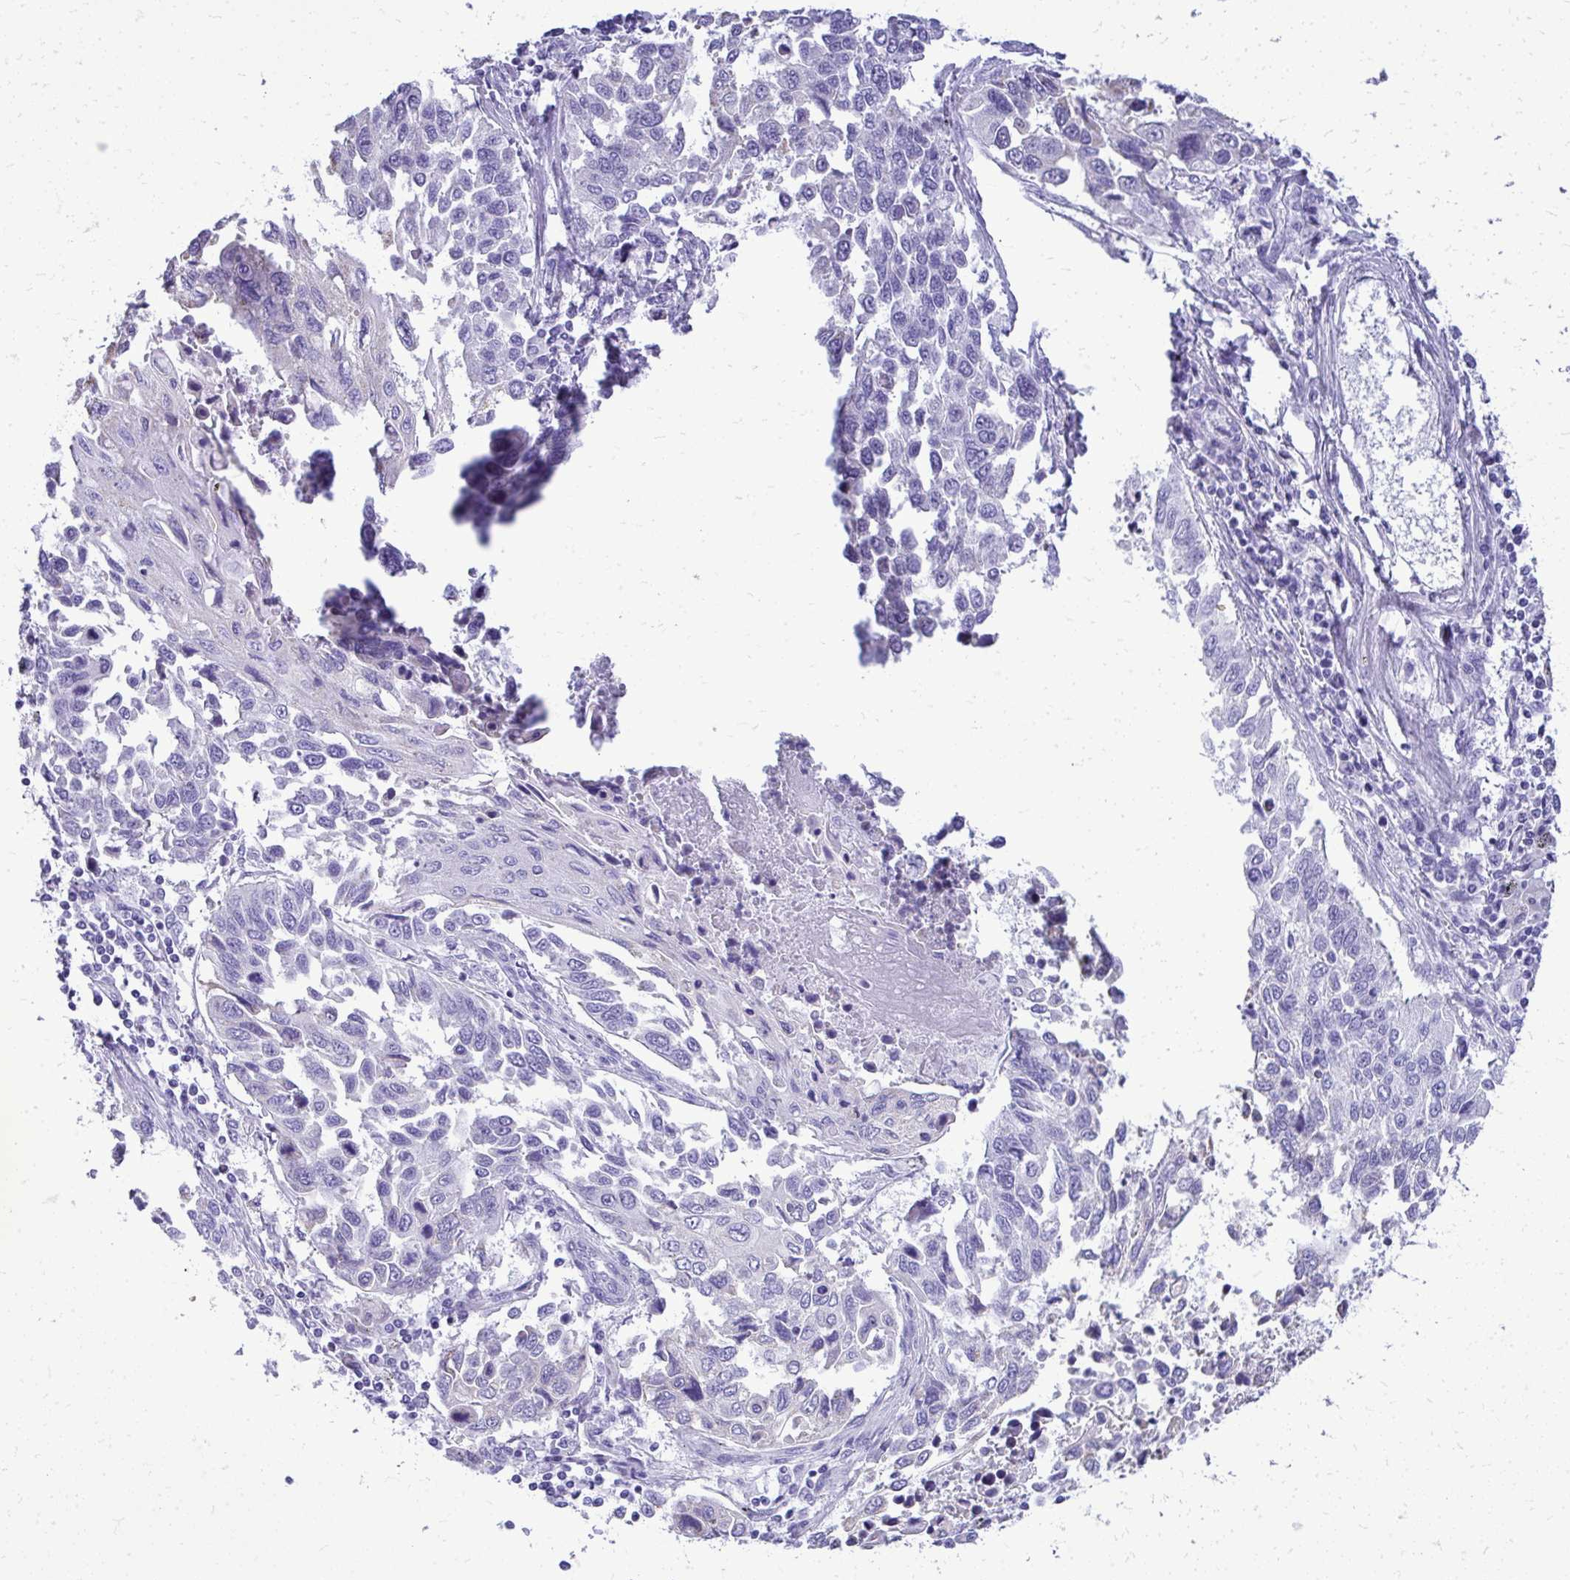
{"staining": {"intensity": "negative", "quantity": "none", "location": "none"}, "tissue": "lung cancer", "cell_type": "Tumor cells", "image_type": "cancer", "snomed": [{"axis": "morphology", "description": "Squamous cell carcinoma, NOS"}, {"axis": "topography", "description": "Lung"}], "caption": "There is no significant staining in tumor cells of squamous cell carcinoma (lung).", "gene": "RALYL", "patient": {"sex": "male", "age": 62}}